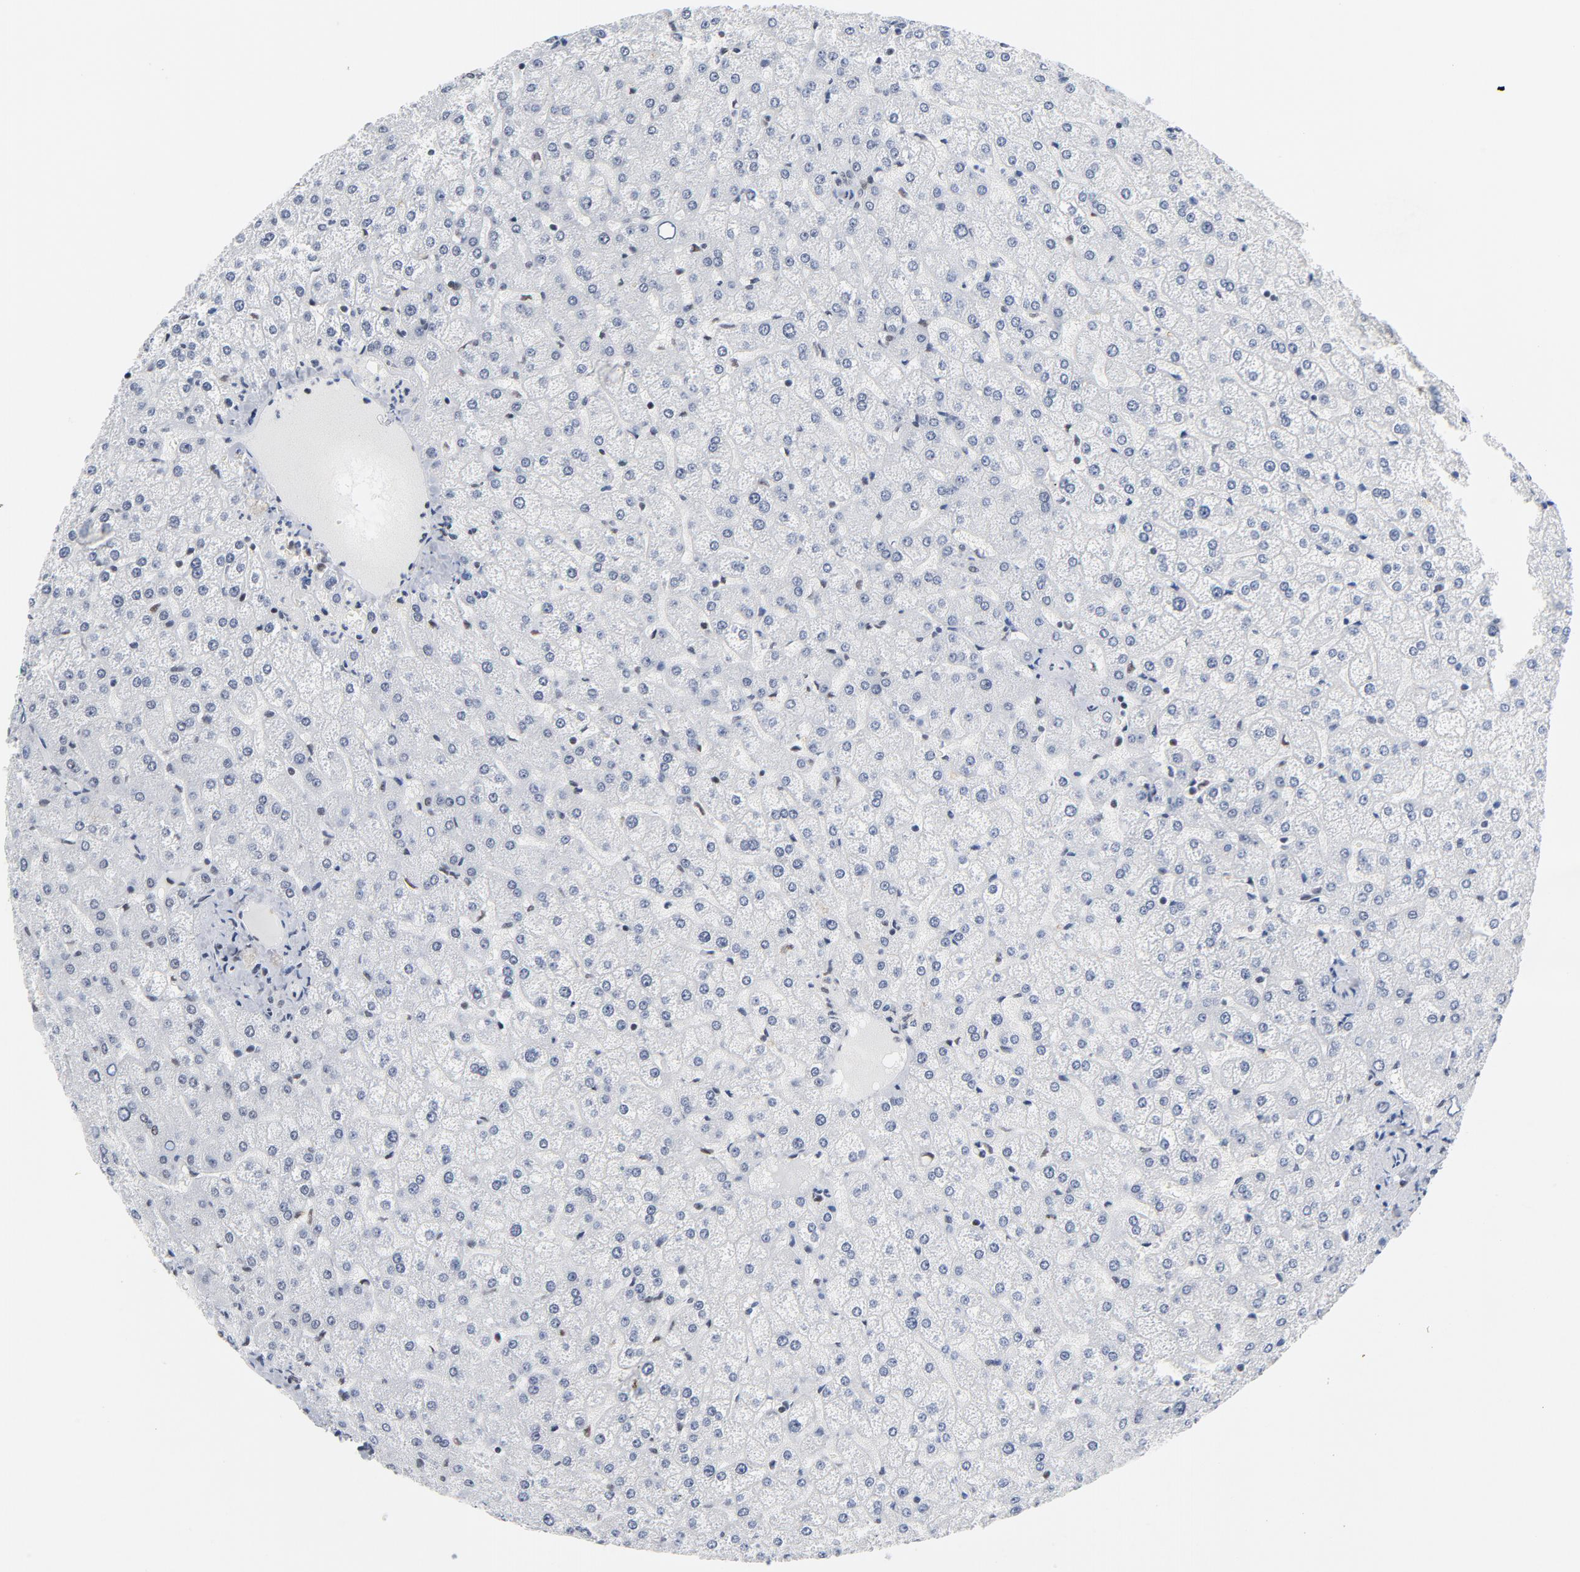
{"staining": {"intensity": "negative", "quantity": "none", "location": "none"}, "tissue": "liver", "cell_type": "Cholangiocytes", "image_type": "normal", "snomed": [{"axis": "morphology", "description": "Normal tissue, NOS"}, {"axis": "topography", "description": "Liver"}], "caption": "Immunohistochemical staining of unremarkable human liver reveals no significant positivity in cholangiocytes.", "gene": "CSTF2", "patient": {"sex": "female", "age": 32}}